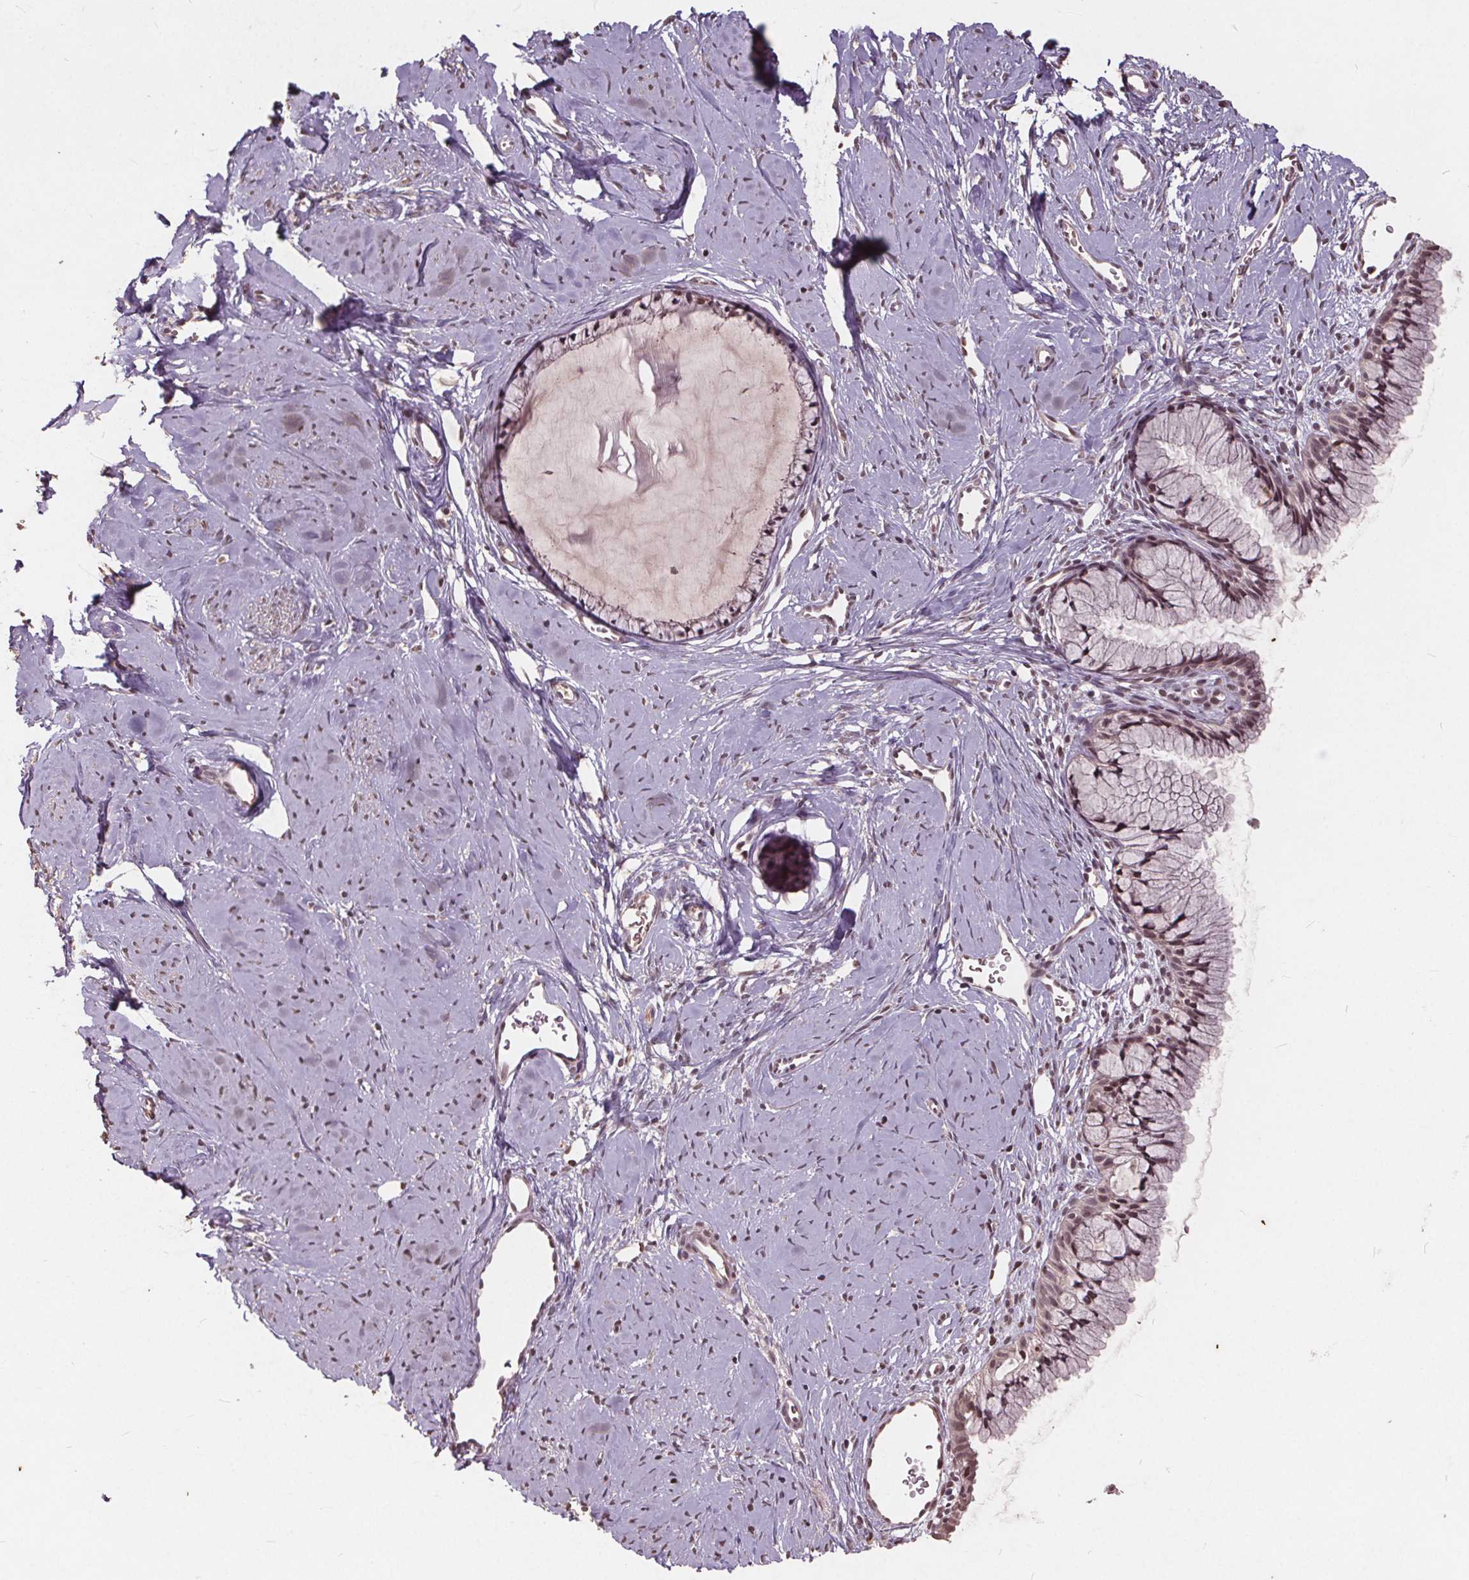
{"staining": {"intensity": "weak", "quantity": ">75%", "location": "nuclear"}, "tissue": "cervix", "cell_type": "Glandular cells", "image_type": "normal", "snomed": [{"axis": "morphology", "description": "Normal tissue, NOS"}, {"axis": "topography", "description": "Cervix"}], "caption": "Immunohistochemical staining of normal cervix exhibits weak nuclear protein staining in approximately >75% of glandular cells. The protein of interest is stained brown, and the nuclei are stained in blue (DAB IHC with brightfield microscopy, high magnification).", "gene": "DNMT3B", "patient": {"sex": "female", "age": 40}}